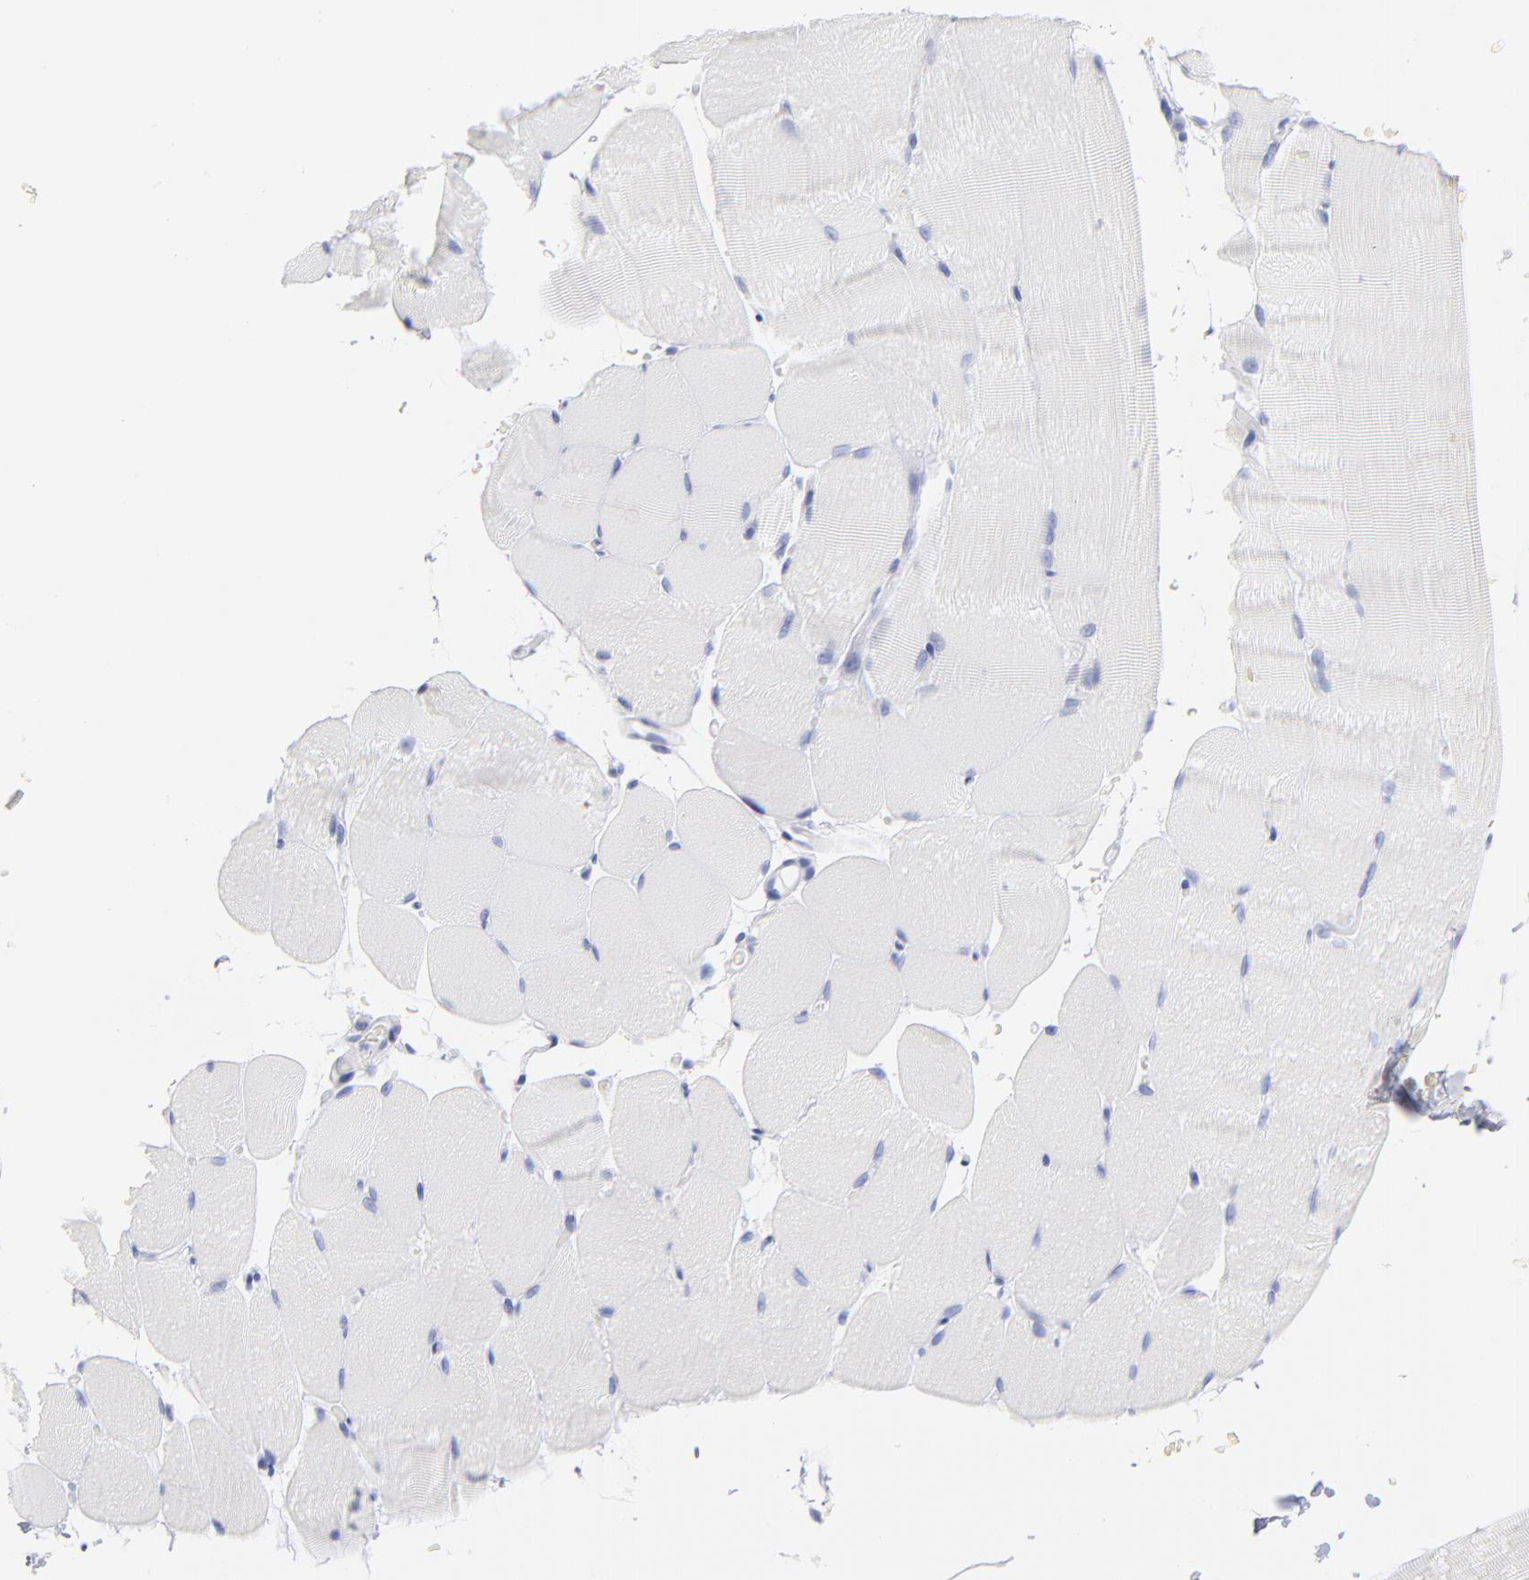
{"staining": {"intensity": "negative", "quantity": "none", "location": "none"}, "tissue": "skeletal muscle", "cell_type": "Myocytes", "image_type": "normal", "snomed": [{"axis": "morphology", "description": "Normal tissue, NOS"}, {"axis": "topography", "description": "Skeletal muscle"}], "caption": "Immunohistochemistry of benign human skeletal muscle shows no positivity in myocytes. Nuclei are stained in blue.", "gene": "CCNB1", "patient": {"sex": "female", "age": 37}}